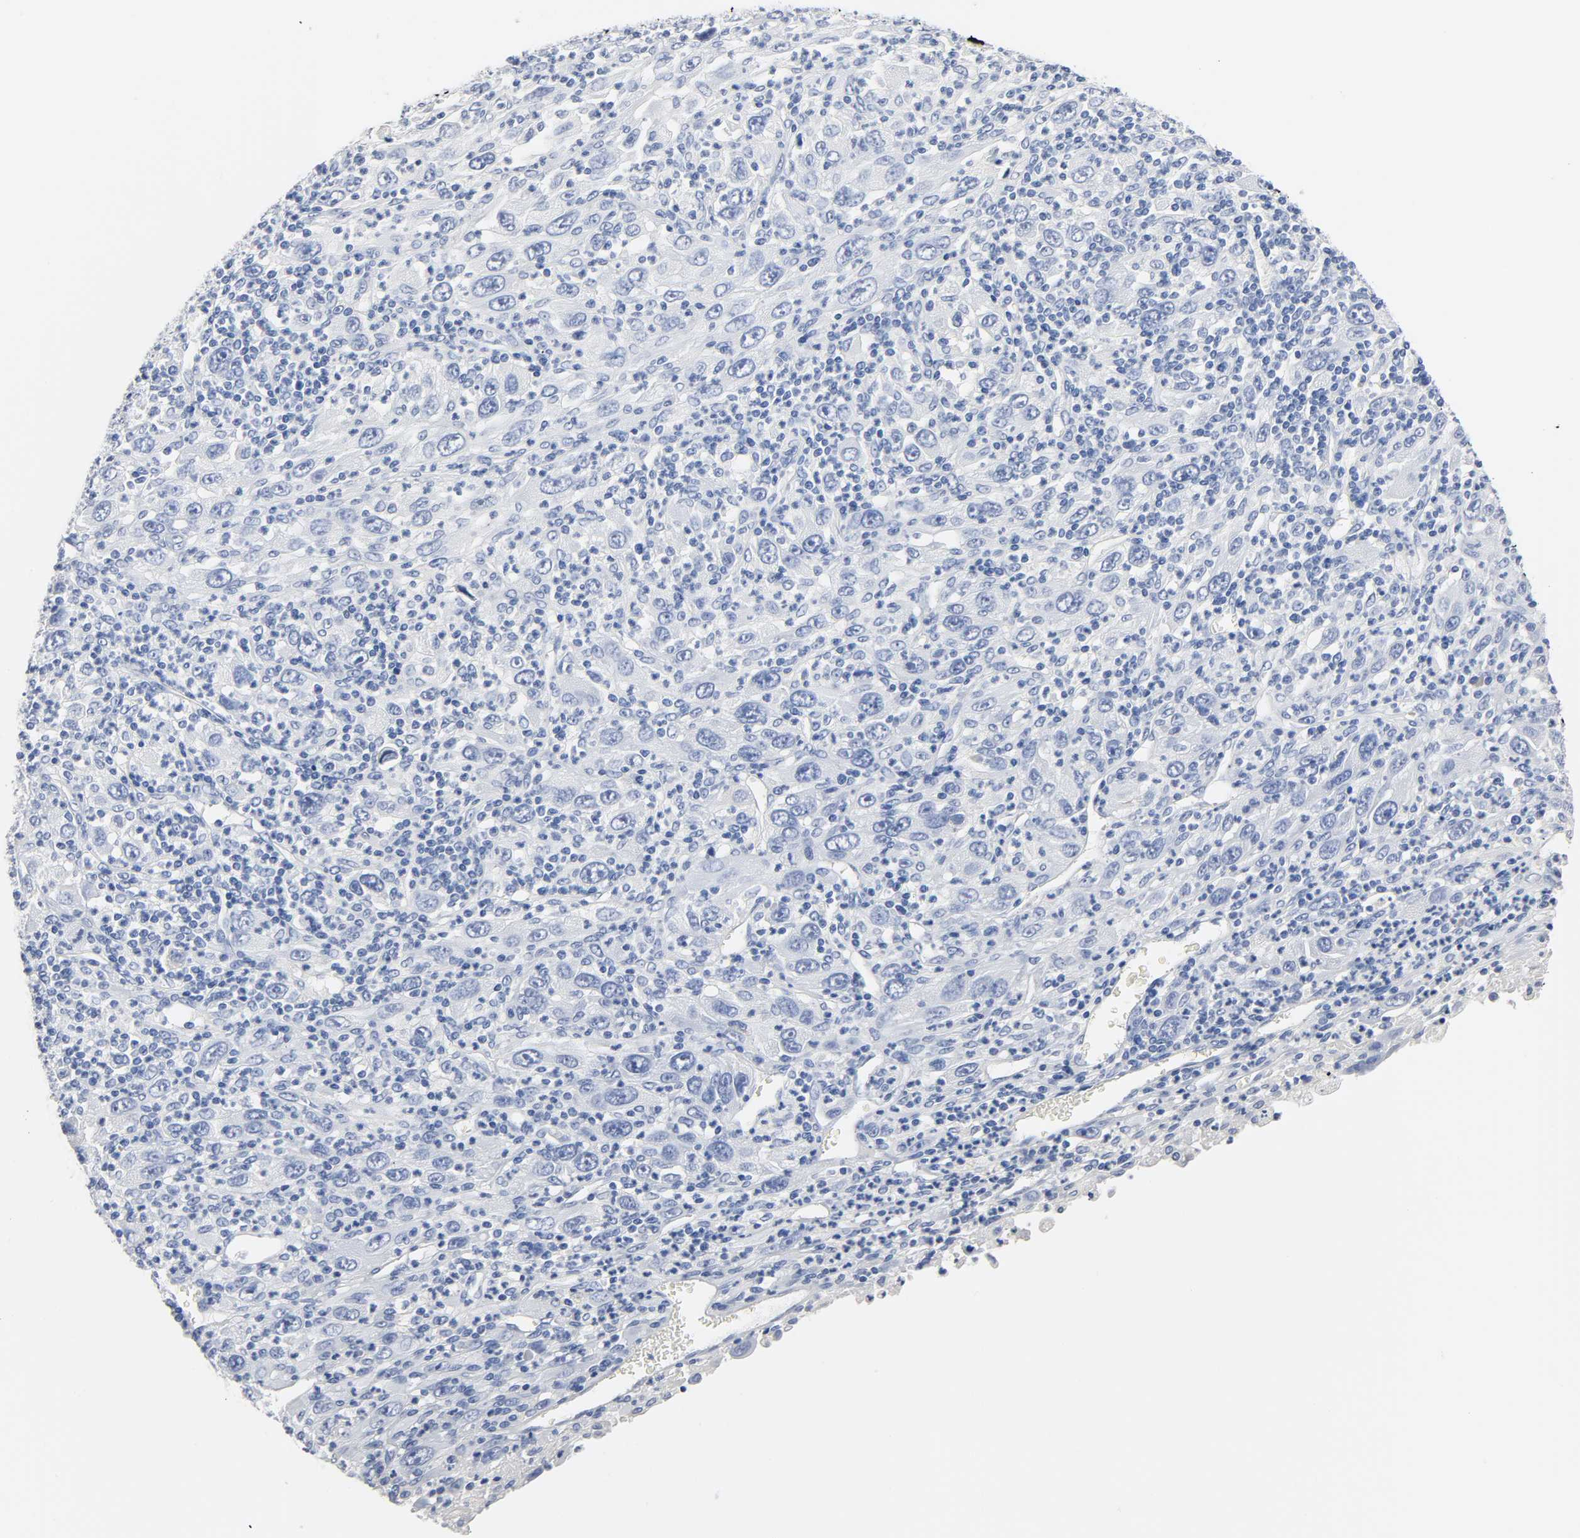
{"staining": {"intensity": "negative", "quantity": "none", "location": "none"}, "tissue": "melanoma", "cell_type": "Tumor cells", "image_type": "cancer", "snomed": [{"axis": "morphology", "description": "Malignant melanoma, Metastatic site"}, {"axis": "topography", "description": "Skin"}], "caption": "This is an immunohistochemistry micrograph of human melanoma. There is no positivity in tumor cells.", "gene": "ACP3", "patient": {"sex": "female", "age": 56}}